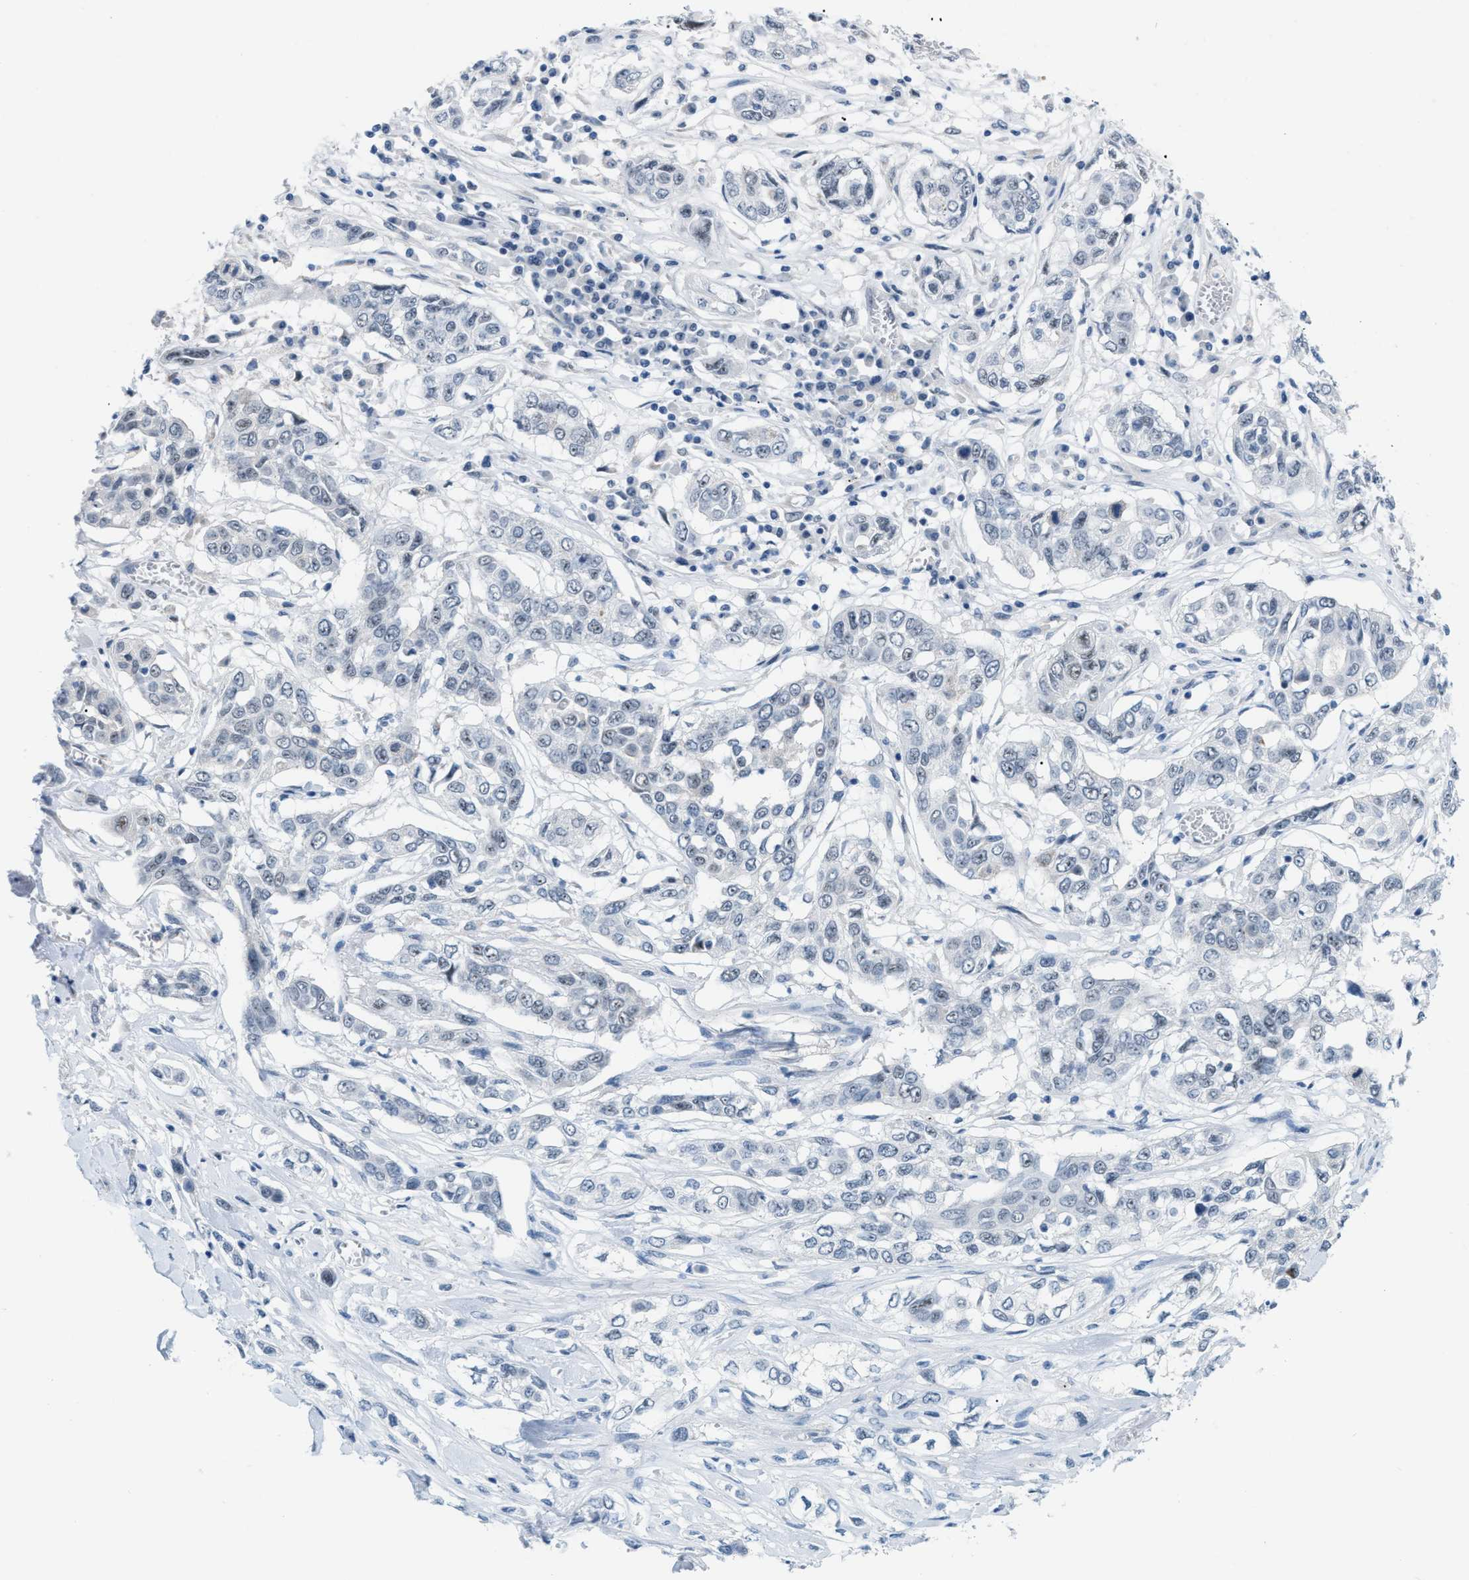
{"staining": {"intensity": "negative", "quantity": "none", "location": "none"}, "tissue": "lung cancer", "cell_type": "Tumor cells", "image_type": "cancer", "snomed": [{"axis": "morphology", "description": "Squamous cell carcinoma, NOS"}, {"axis": "topography", "description": "Lung"}], "caption": "Lung cancer stained for a protein using immunohistochemistry shows no staining tumor cells.", "gene": "PHRF1", "patient": {"sex": "male", "age": 71}}